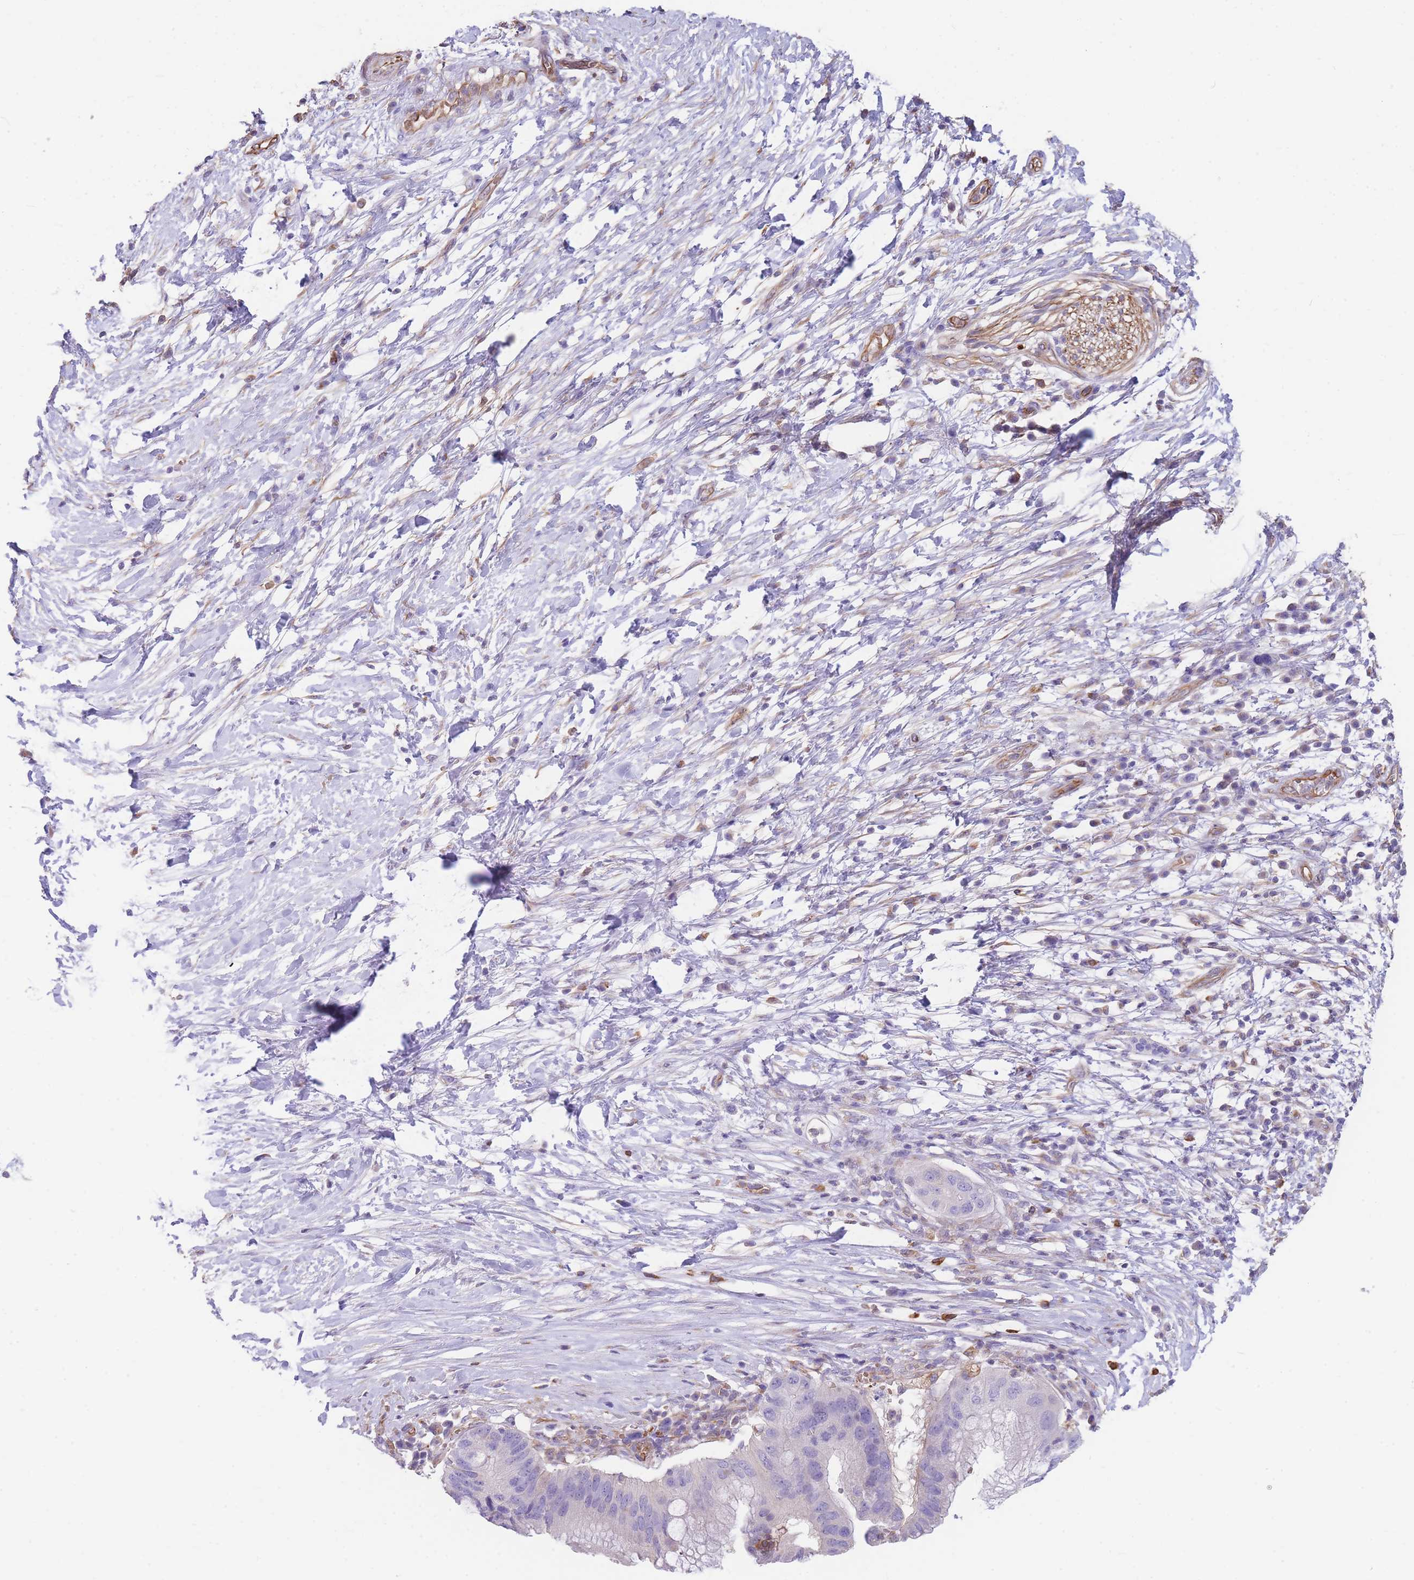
{"staining": {"intensity": "negative", "quantity": "none", "location": "none"}, "tissue": "pancreatic cancer", "cell_type": "Tumor cells", "image_type": "cancer", "snomed": [{"axis": "morphology", "description": "Adenocarcinoma, NOS"}, {"axis": "topography", "description": "Pancreas"}], "caption": "There is no significant positivity in tumor cells of adenocarcinoma (pancreatic).", "gene": "ANKRD53", "patient": {"sex": "male", "age": 68}}